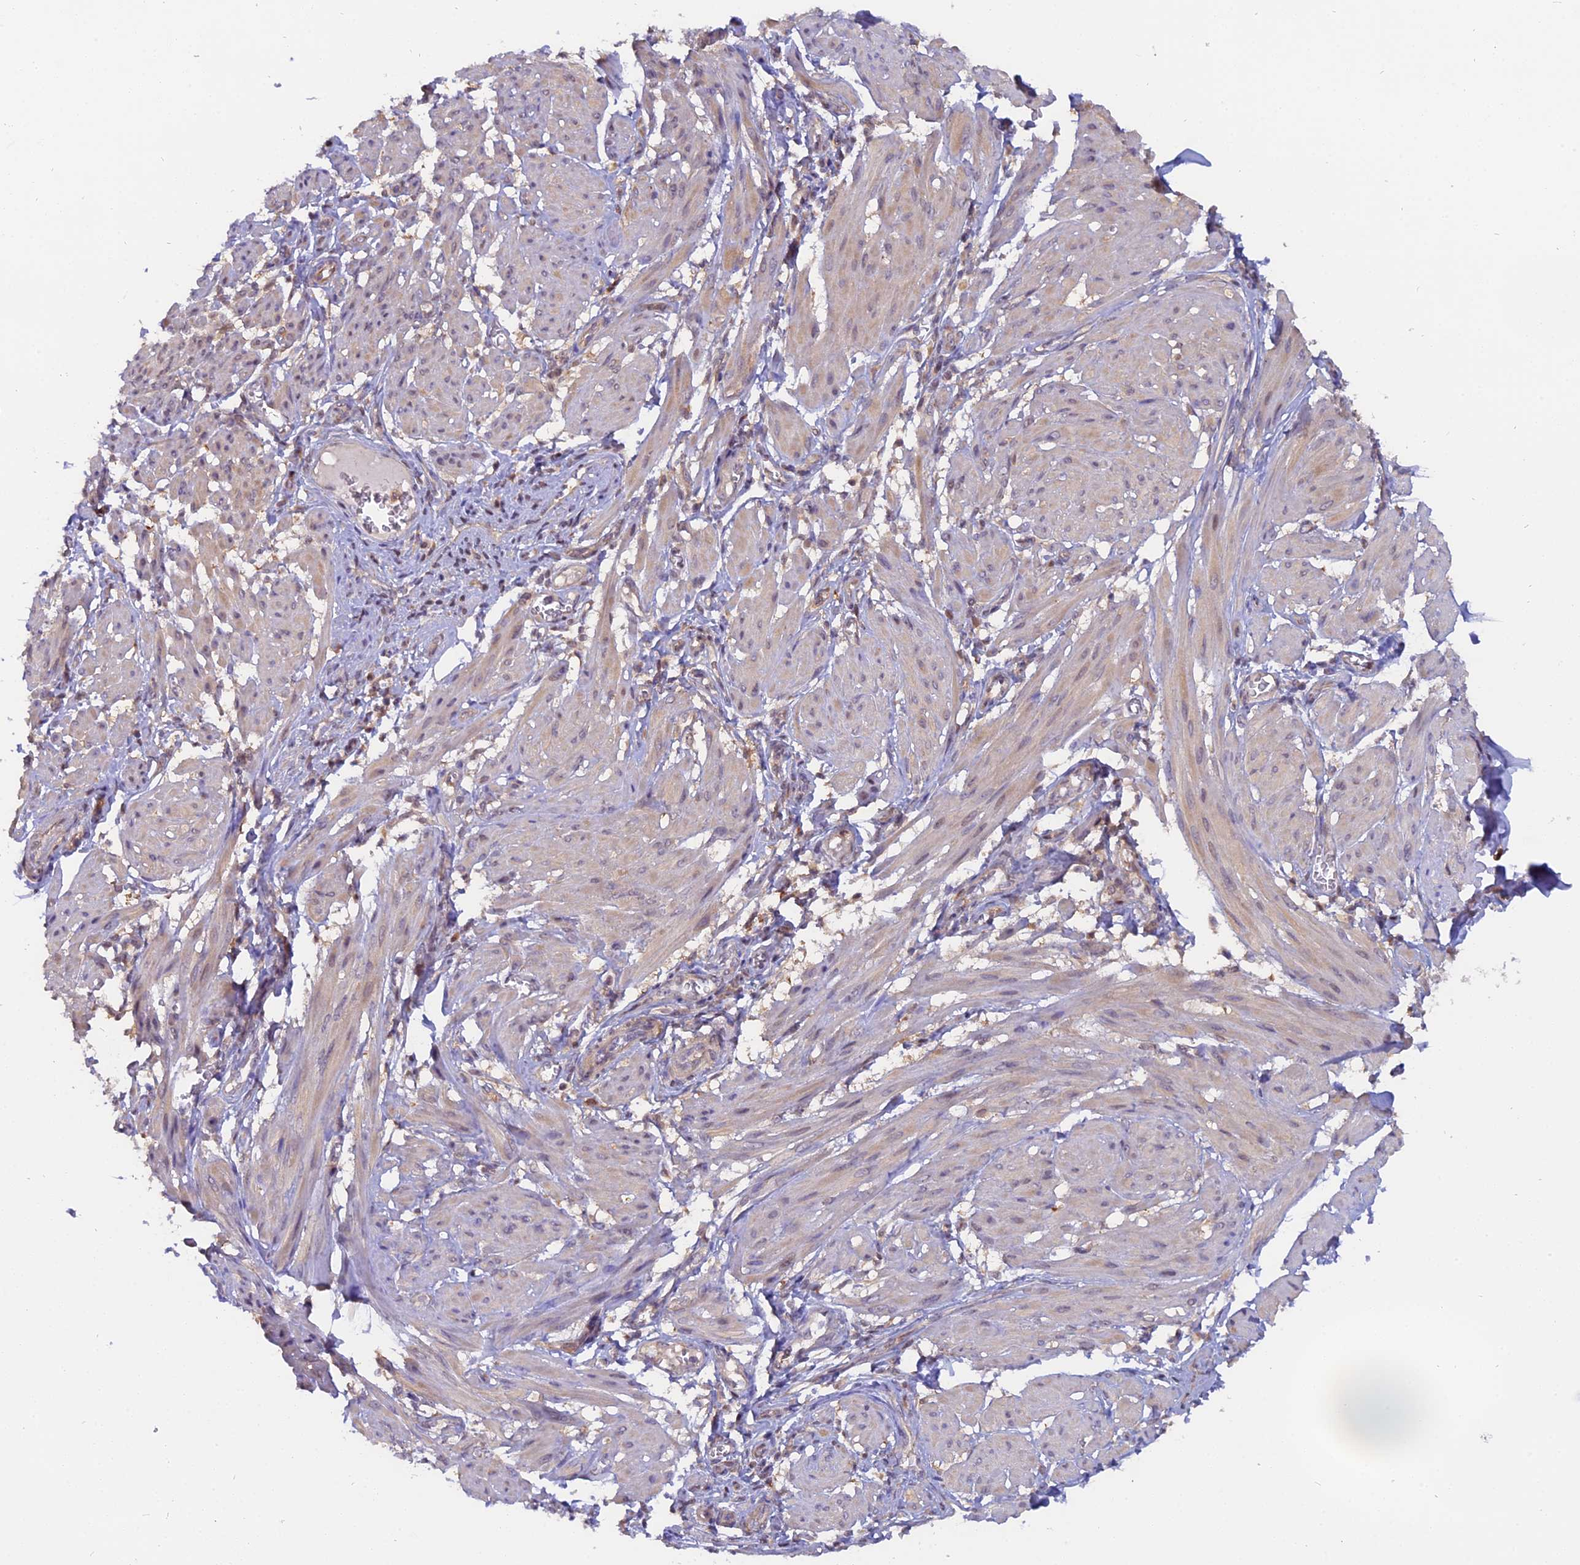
{"staining": {"intensity": "weak", "quantity": "<25%", "location": "cytoplasmic/membranous"}, "tissue": "smooth muscle", "cell_type": "Smooth muscle cells", "image_type": "normal", "snomed": [{"axis": "morphology", "description": "Normal tissue, NOS"}, {"axis": "topography", "description": "Smooth muscle"}], "caption": "Immunohistochemistry (IHC) of benign human smooth muscle displays no positivity in smooth muscle cells.", "gene": "FAM118B", "patient": {"sex": "female", "age": 39}}